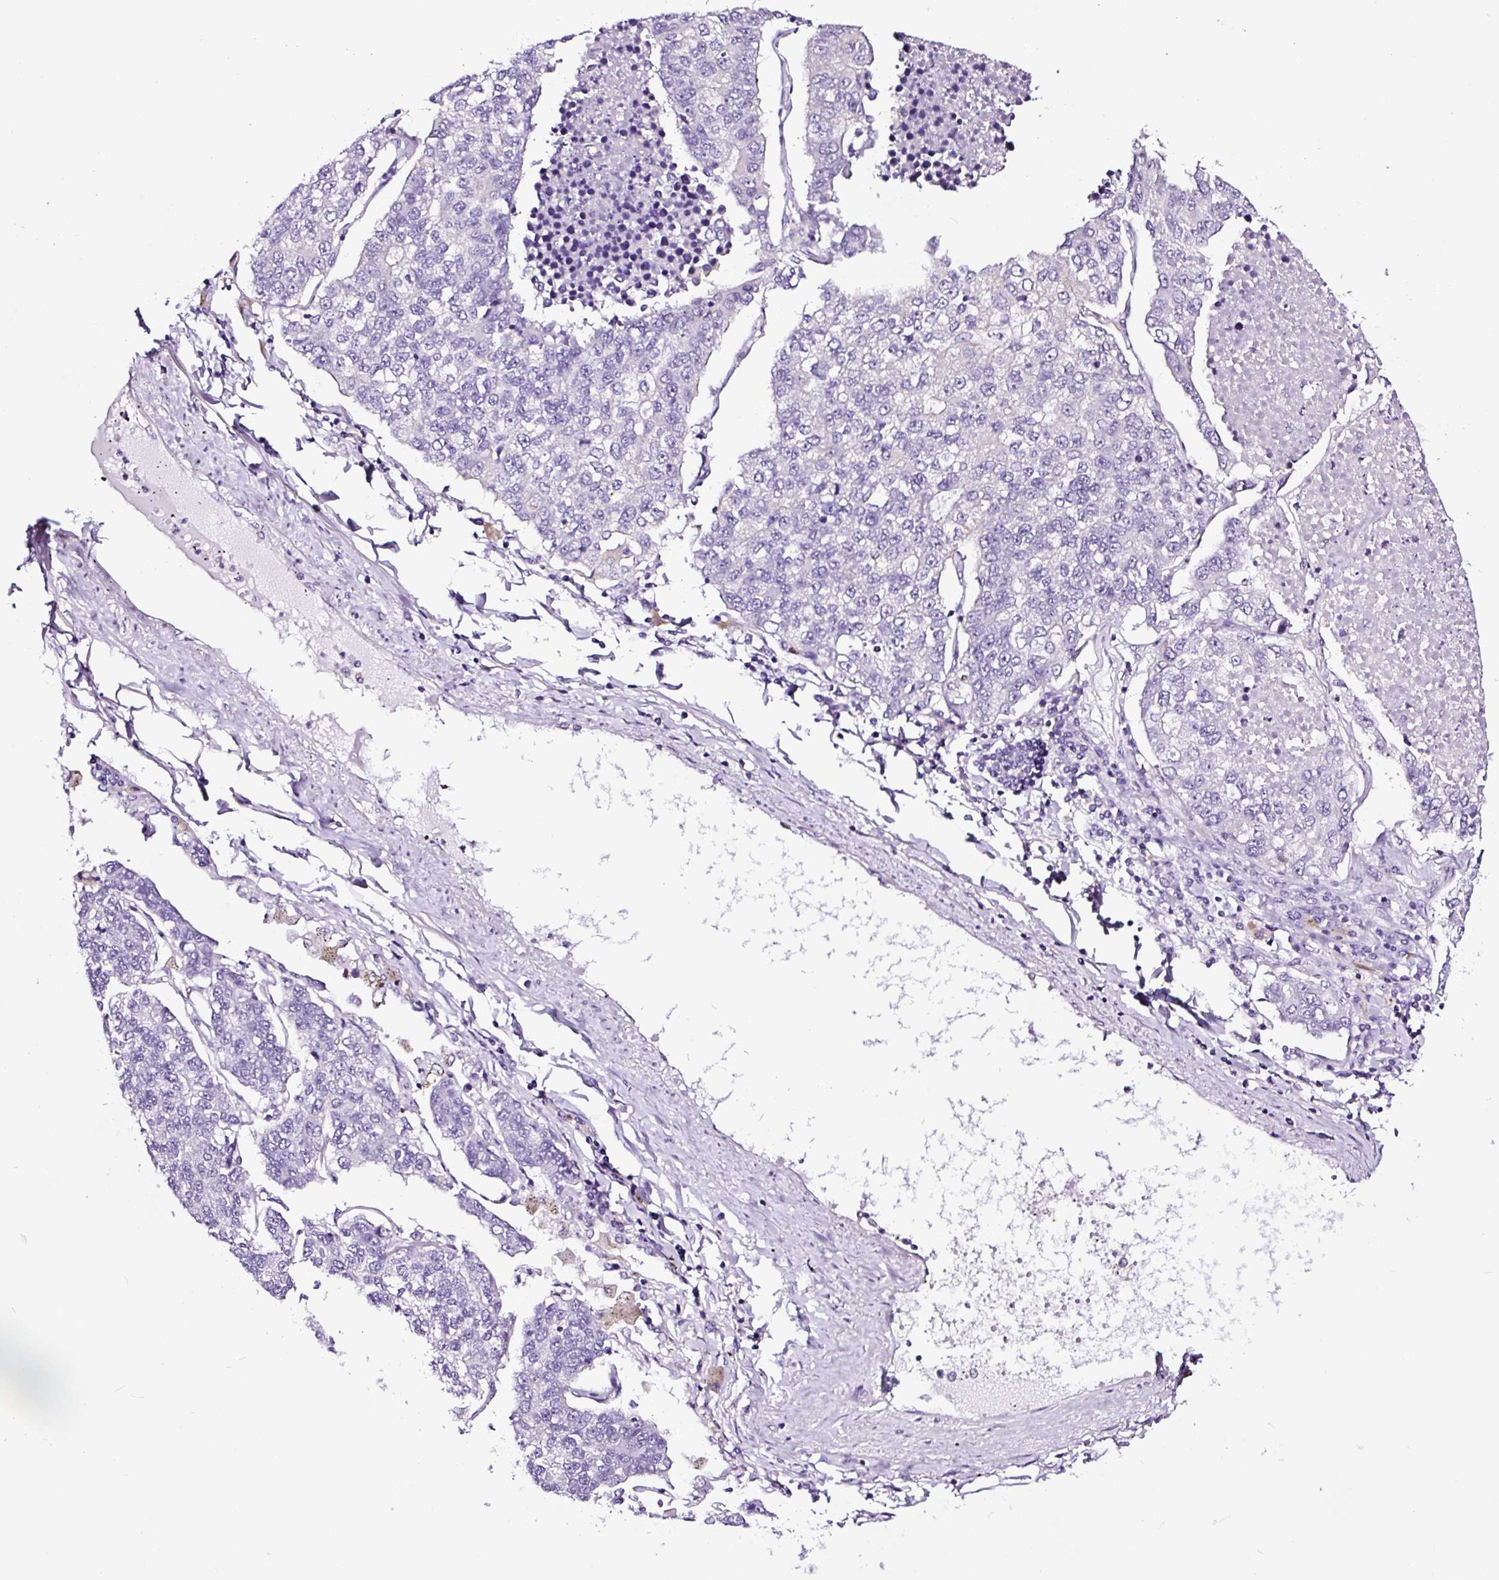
{"staining": {"intensity": "negative", "quantity": "none", "location": "none"}, "tissue": "lung cancer", "cell_type": "Tumor cells", "image_type": "cancer", "snomed": [{"axis": "morphology", "description": "Adenocarcinoma, NOS"}, {"axis": "topography", "description": "Lung"}], "caption": "Lung adenocarcinoma was stained to show a protein in brown. There is no significant expression in tumor cells.", "gene": "FBXL7", "patient": {"sex": "male", "age": 49}}